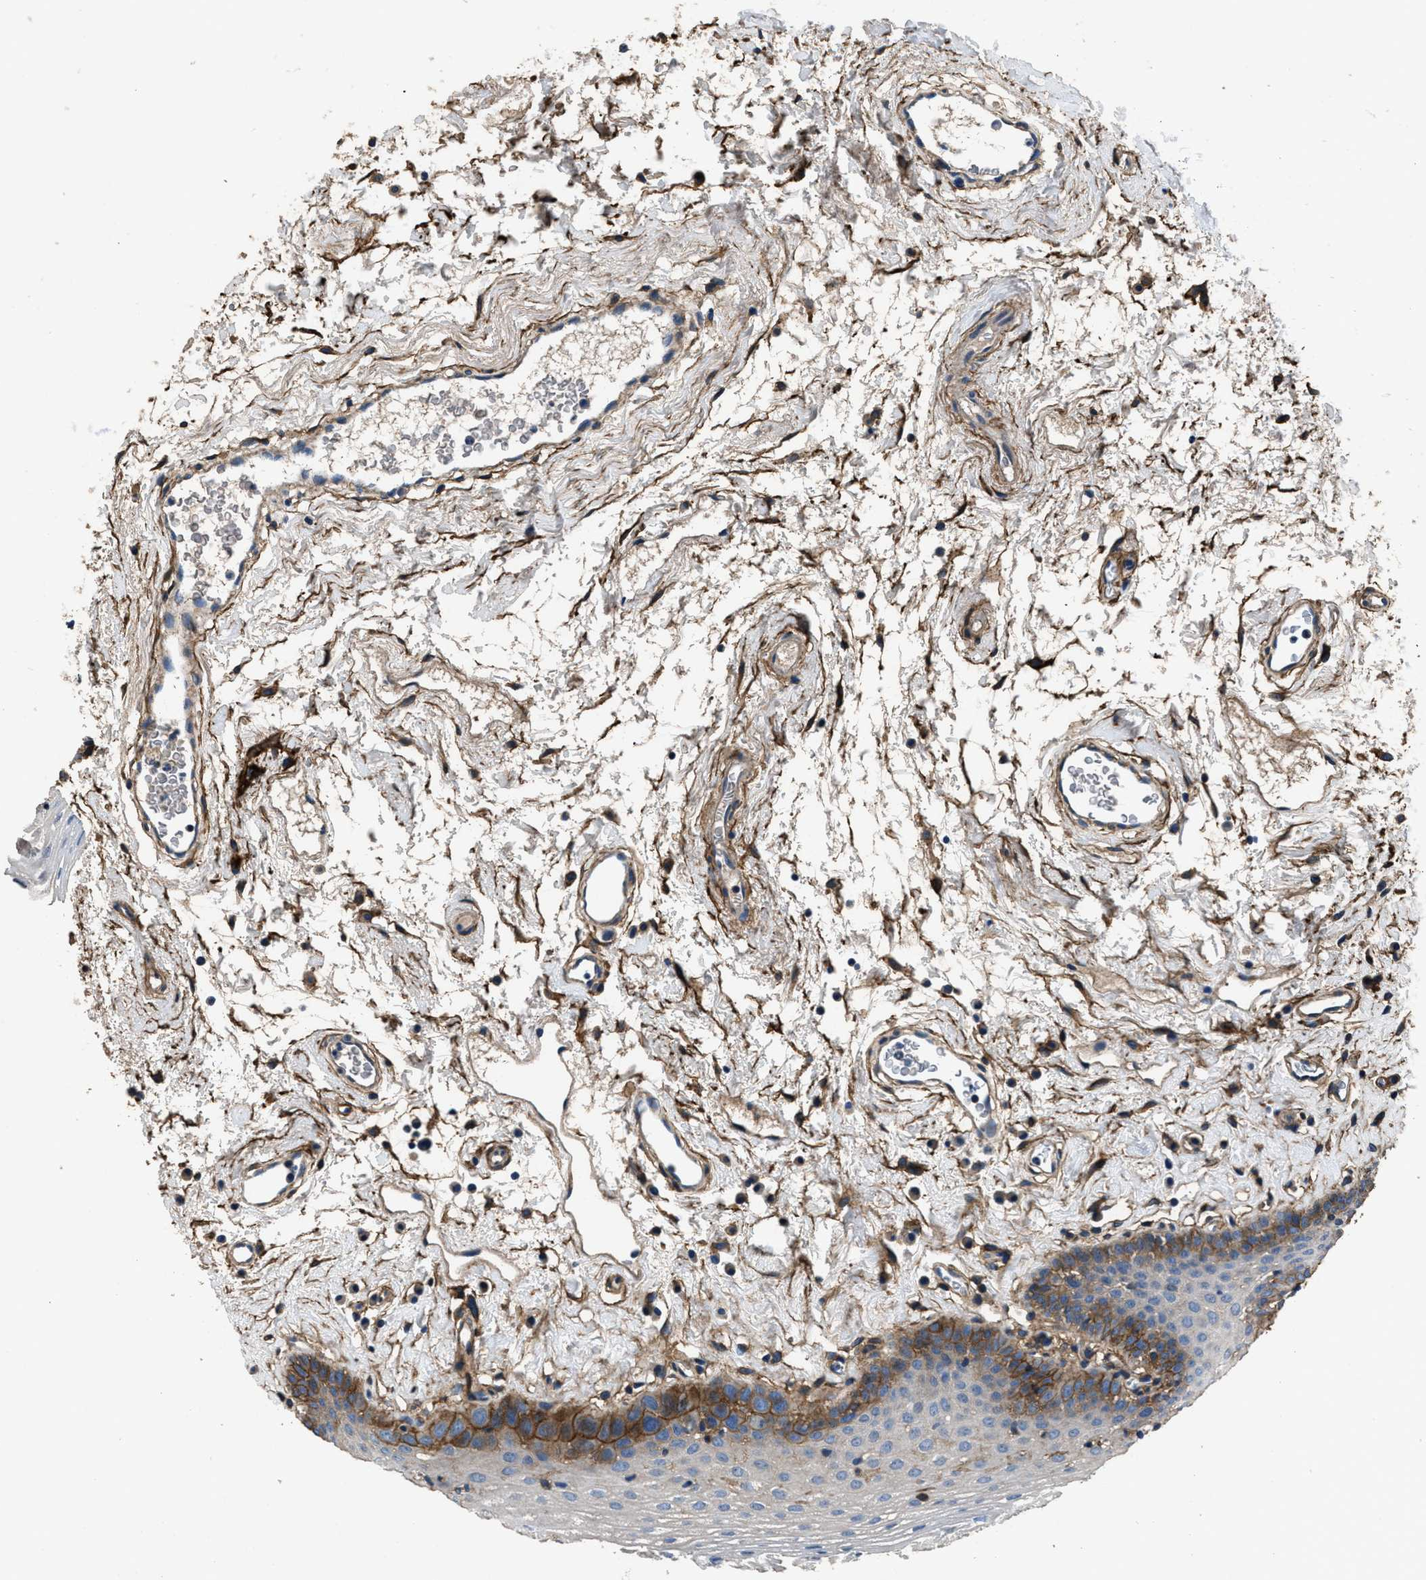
{"staining": {"intensity": "strong", "quantity": "<25%", "location": "cytoplasmic/membranous"}, "tissue": "oral mucosa", "cell_type": "Squamous epithelial cells", "image_type": "normal", "snomed": [{"axis": "morphology", "description": "Normal tissue, NOS"}, {"axis": "topography", "description": "Oral tissue"}], "caption": "Oral mucosa stained with DAB (3,3'-diaminobenzidine) immunohistochemistry (IHC) exhibits medium levels of strong cytoplasmic/membranous positivity in about <25% of squamous epithelial cells. (Stains: DAB in brown, nuclei in blue, Microscopy: brightfield microscopy at high magnification).", "gene": "CD276", "patient": {"sex": "male", "age": 66}}